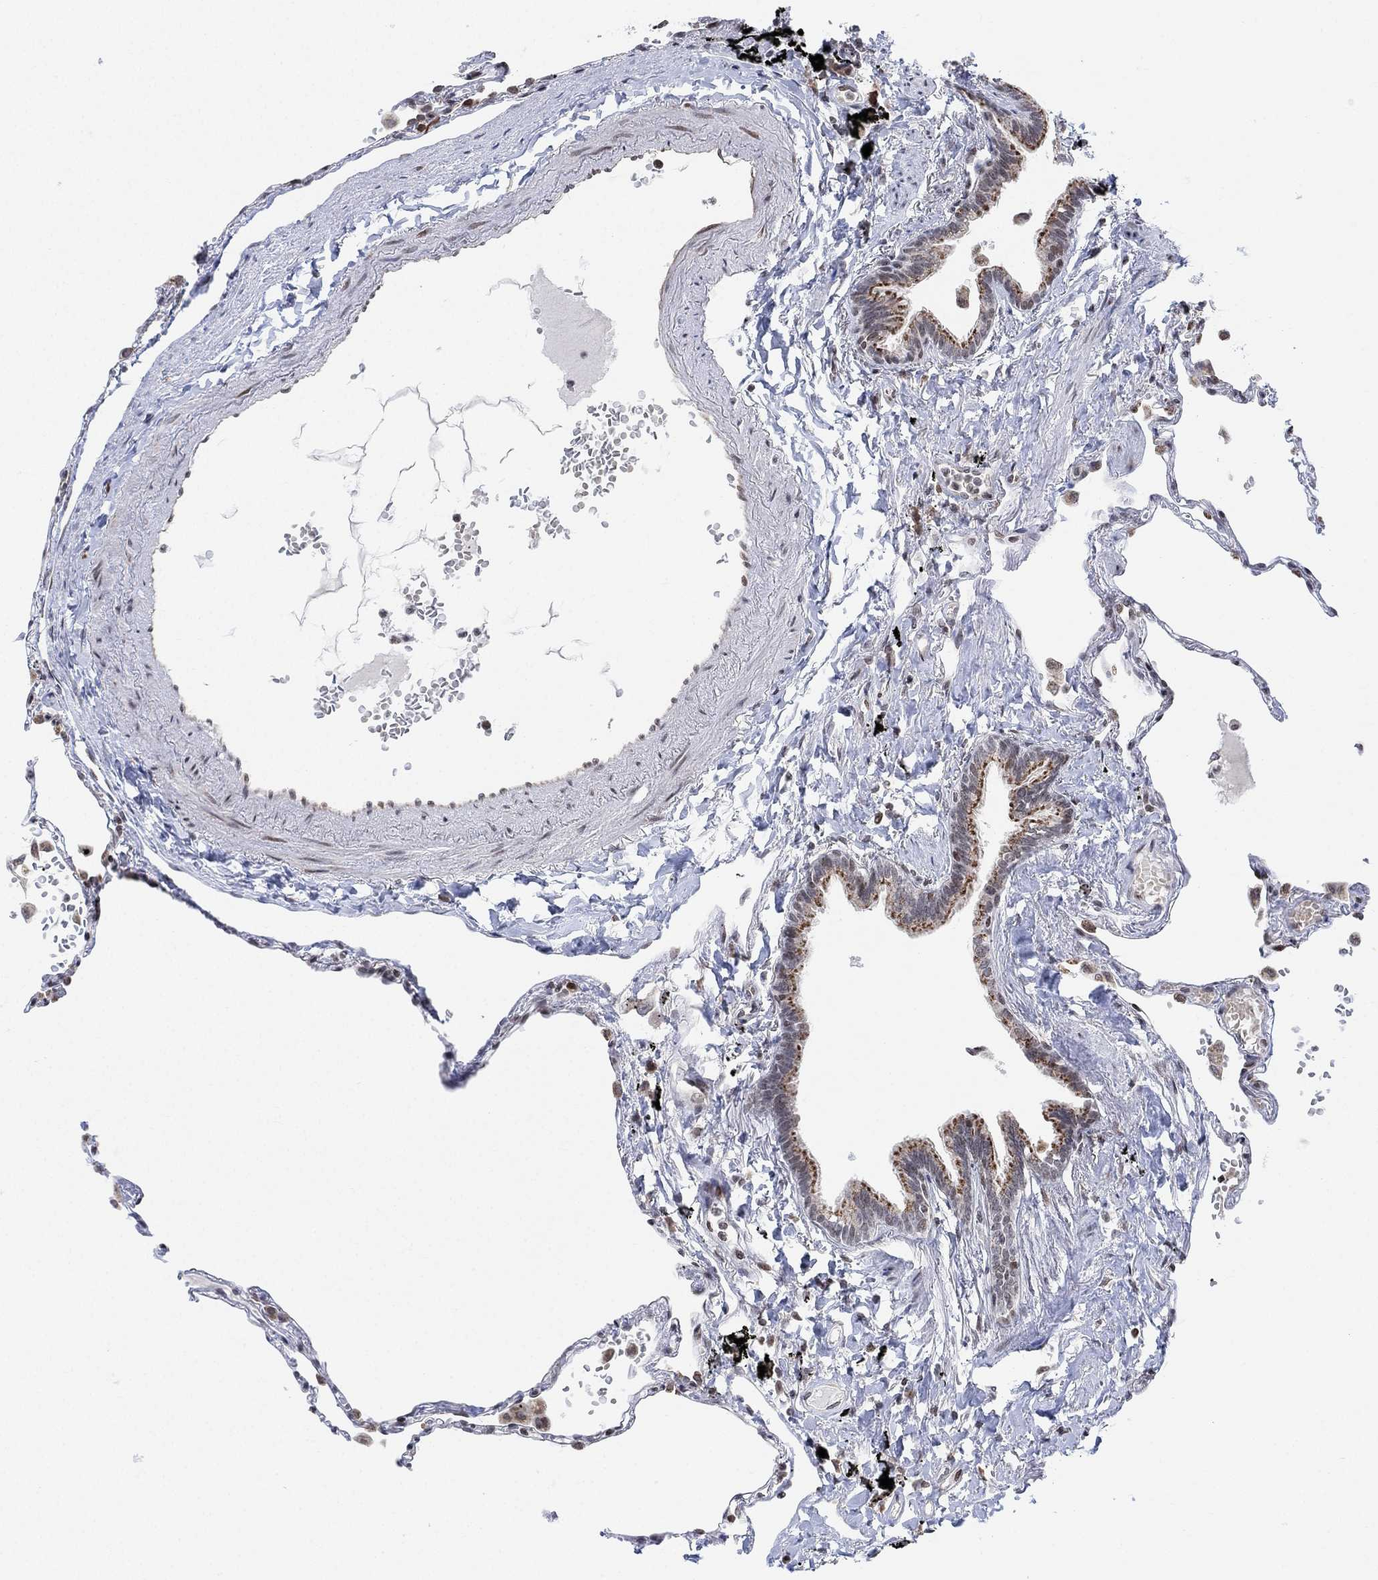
{"staining": {"intensity": "strong", "quantity": "25%-75%", "location": "nuclear"}, "tissue": "lung", "cell_type": "Alveolar cells", "image_type": "normal", "snomed": [{"axis": "morphology", "description": "Normal tissue, NOS"}, {"axis": "topography", "description": "Lung"}], "caption": "A high-resolution image shows immunohistochemistry (IHC) staining of unremarkable lung, which reveals strong nuclear positivity in about 25%-75% of alveolar cells. The staining is performed using DAB brown chromogen to label protein expression. The nuclei are counter-stained blue using hematoxylin.", "gene": "ABHD14A", "patient": {"sex": "male", "age": 78}}